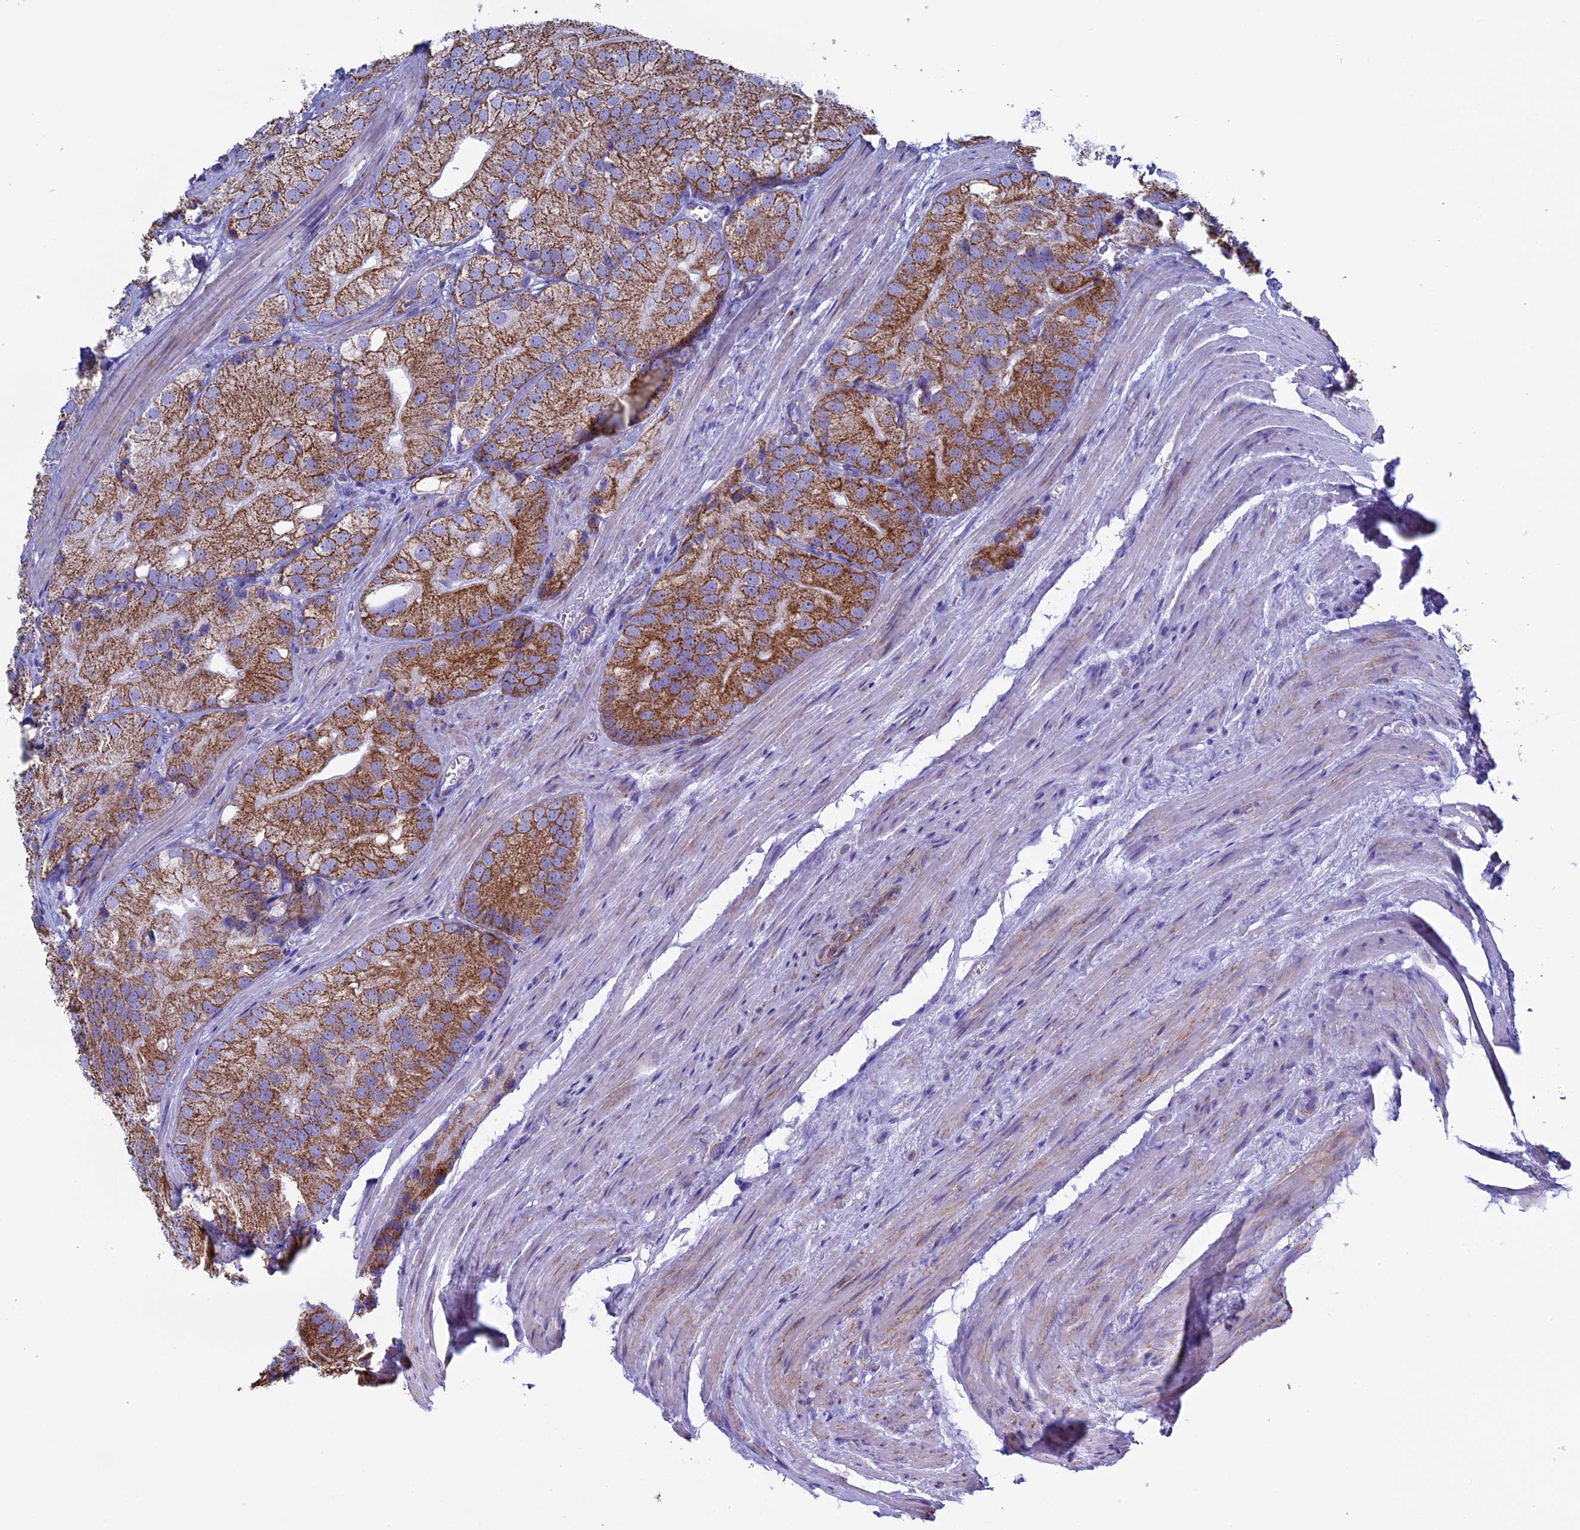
{"staining": {"intensity": "strong", "quantity": ">75%", "location": "cytoplasmic/membranous"}, "tissue": "prostate cancer", "cell_type": "Tumor cells", "image_type": "cancer", "snomed": [{"axis": "morphology", "description": "Adenocarcinoma, Low grade"}, {"axis": "topography", "description": "Prostate"}], "caption": "IHC image of neoplastic tissue: human adenocarcinoma (low-grade) (prostate) stained using immunohistochemistry shows high levels of strong protein expression localized specifically in the cytoplasmic/membranous of tumor cells, appearing as a cytoplasmic/membranous brown color.", "gene": "UQCRFS1", "patient": {"sex": "male", "age": 69}}